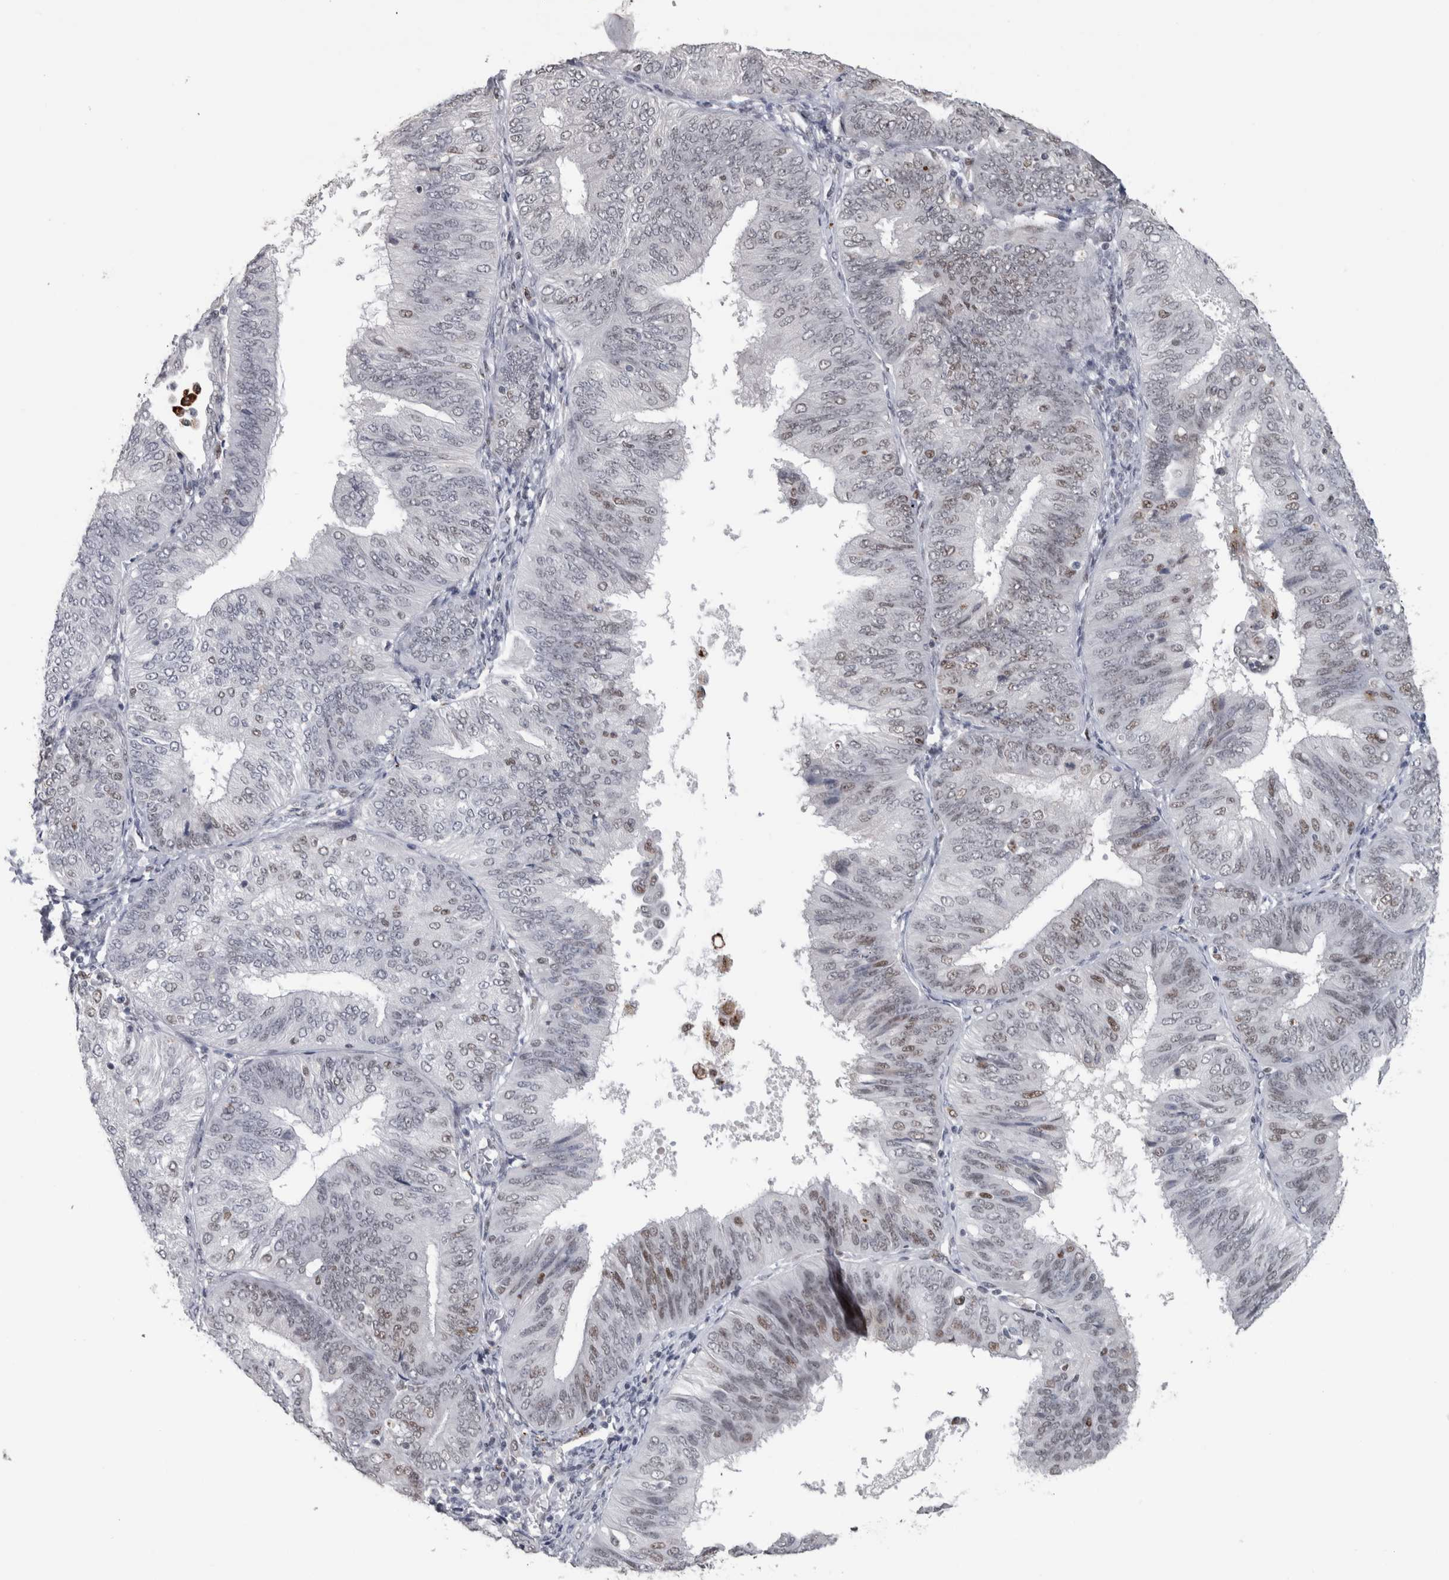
{"staining": {"intensity": "moderate", "quantity": "<25%", "location": "nuclear"}, "tissue": "endometrial cancer", "cell_type": "Tumor cells", "image_type": "cancer", "snomed": [{"axis": "morphology", "description": "Adenocarcinoma, NOS"}, {"axis": "topography", "description": "Endometrium"}], "caption": "Moderate nuclear protein expression is appreciated in about <25% of tumor cells in endometrial cancer. Nuclei are stained in blue.", "gene": "POLD2", "patient": {"sex": "female", "age": 58}}